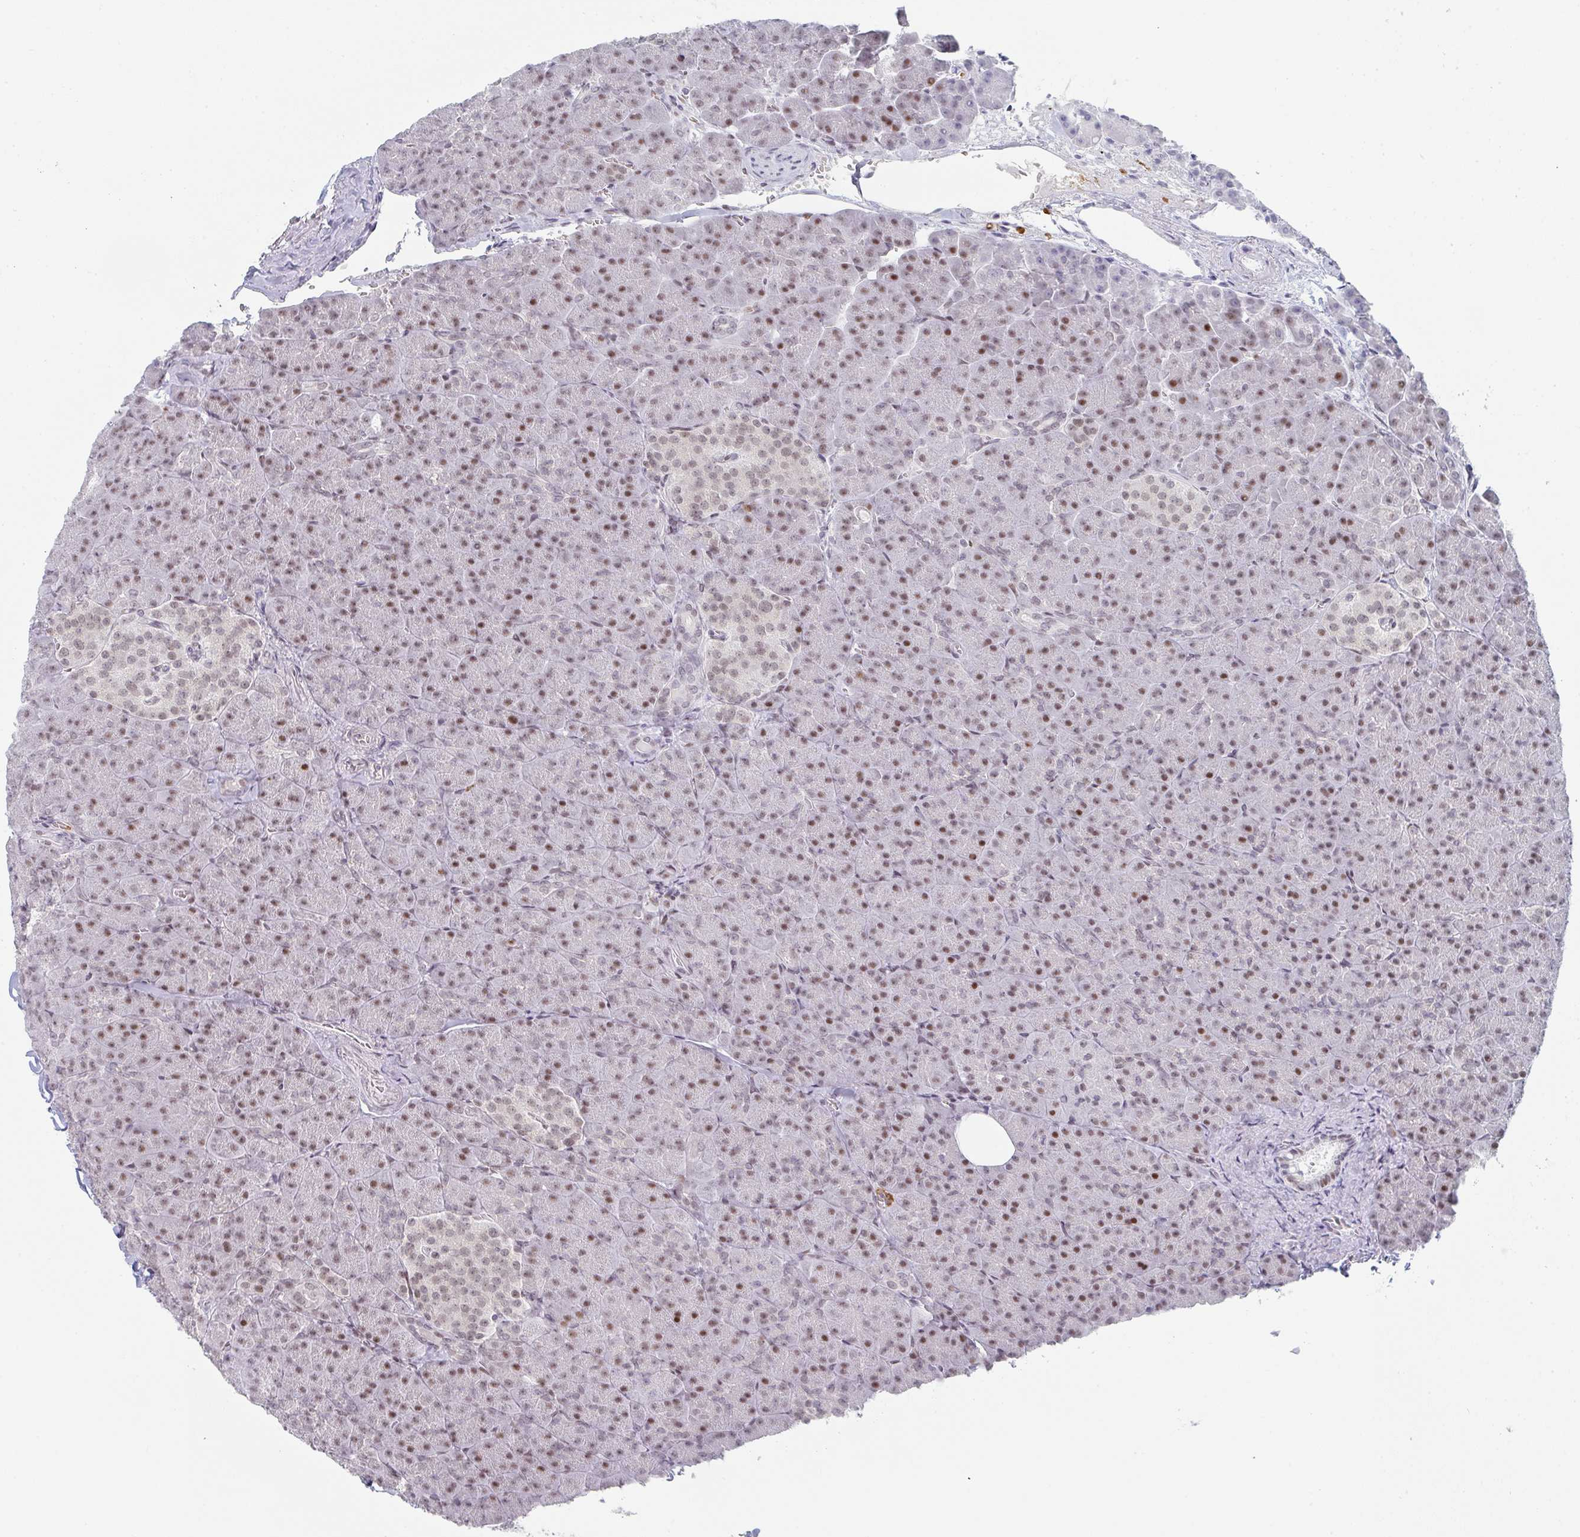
{"staining": {"intensity": "moderate", "quantity": "25%-75%", "location": "nuclear"}, "tissue": "pancreas", "cell_type": "Exocrine glandular cells", "image_type": "normal", "snomed": [{"axis": "morphology", "description": "Normal tissue, NOS"}, {"axis": "topography", "description": "Pancreas"}], "caption": "A histopathology image showing moderate nuclear positivity in about 25%-75% of exocrine glandular cells in benign pancreas, as visualized by brown immunohistochemical staining.", "gene": "LIN54", "patient": {"sex": "female", "age": 74}}